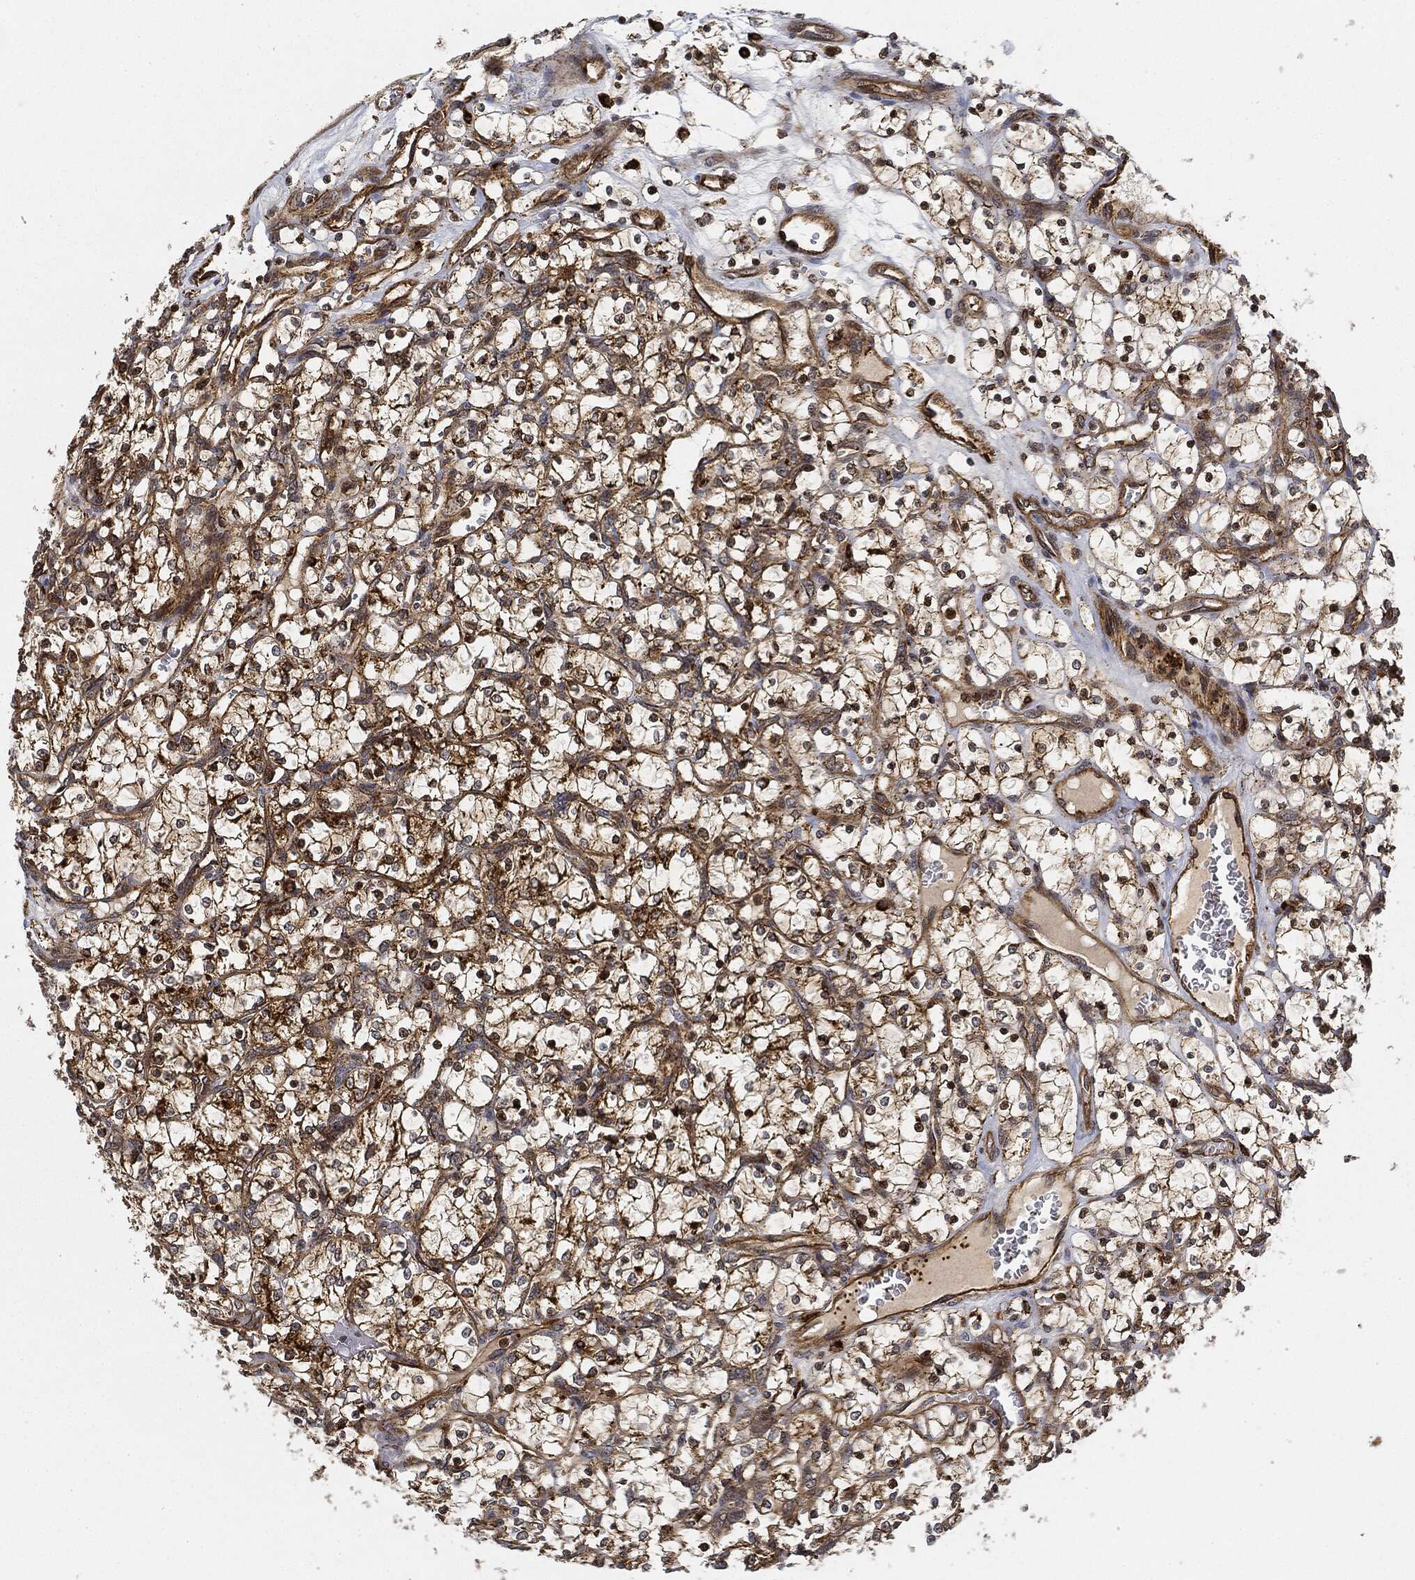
{"staining": {"intensity": "strong", "quantity": "25%-75%", "location": "cytoplasmic/membranous"}, "tissue": "renal cancer", "cell_type": "Tumor cells", "image_type": "cancer", "snomed": [{"axis": "morphology", "description": "Adenocarcinoma, NOS"}, {"axis": "topography", "description": "Kidney"}], "caption": "Brown immunohistochemical staining in adenocarcinoma (renal) shows strong cytoplasmic/membranous expression in about 25%-75% of tumor cells.", "gene": "MAP3K3", "patient": {"sex": "female", "age": 69}}